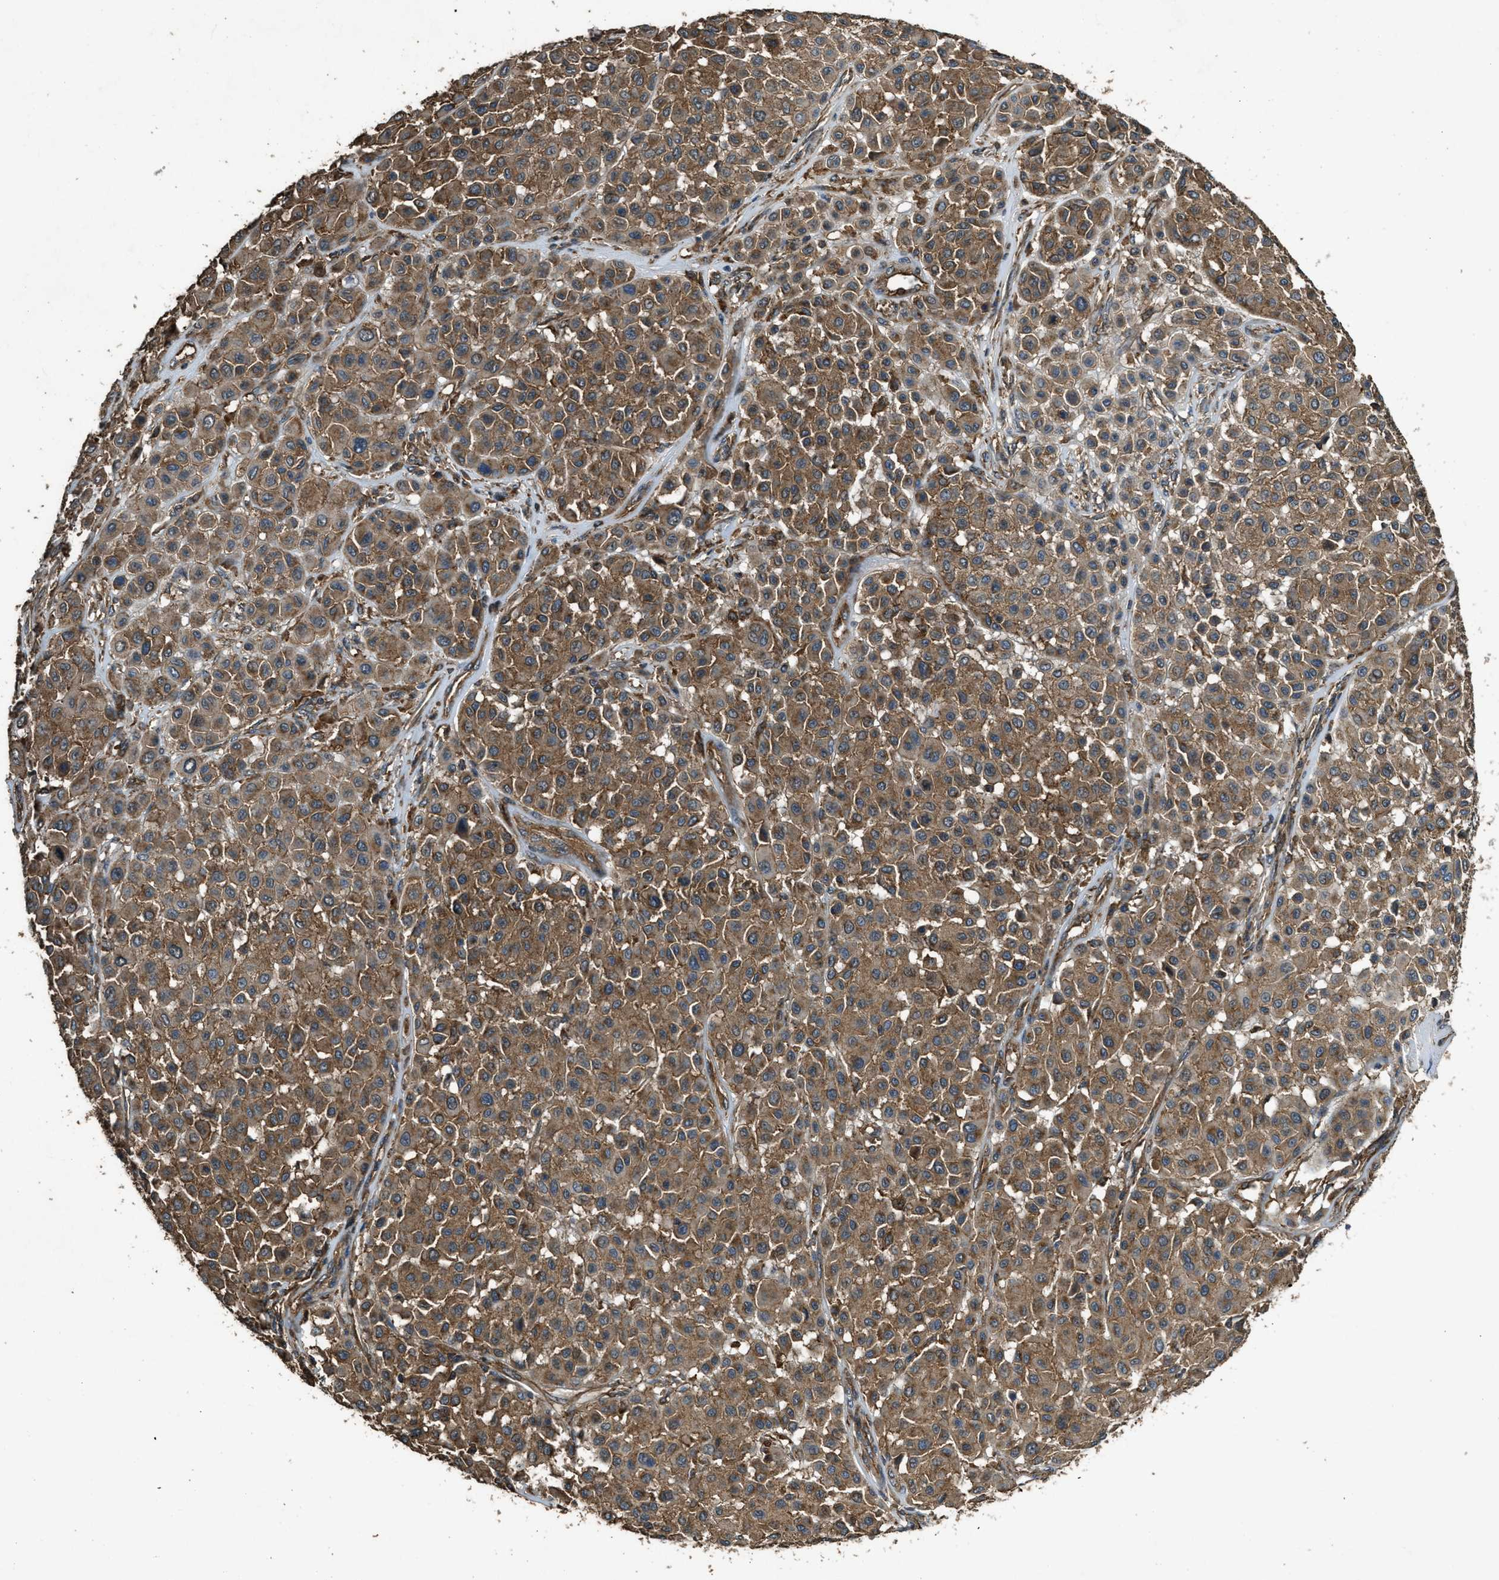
{"staining": {"intensity": "moderate", "quantity": ">75%", "location": "cytoplasmic/membranous"}, "tissue": "melanoma", "cell_type": "Tumor cells", "image_type": "cancer", "snomed": [{"axis": "morphology", "description": "Malignant melanoma, Metastatic site"}, {"axis": "topography", "description": "Soft tissue"}], "caption": "Moderate cytoplasmic/membranous protein expression is seen in approximately >75% of tumor cells in melanoma. The staining was performed using DAB, with brown indicating positive protein expression. Nuclei are stained blue with hematoxylin.", "gene": "MAP3K8", "patient": {"sex": "male", "age": 41}}